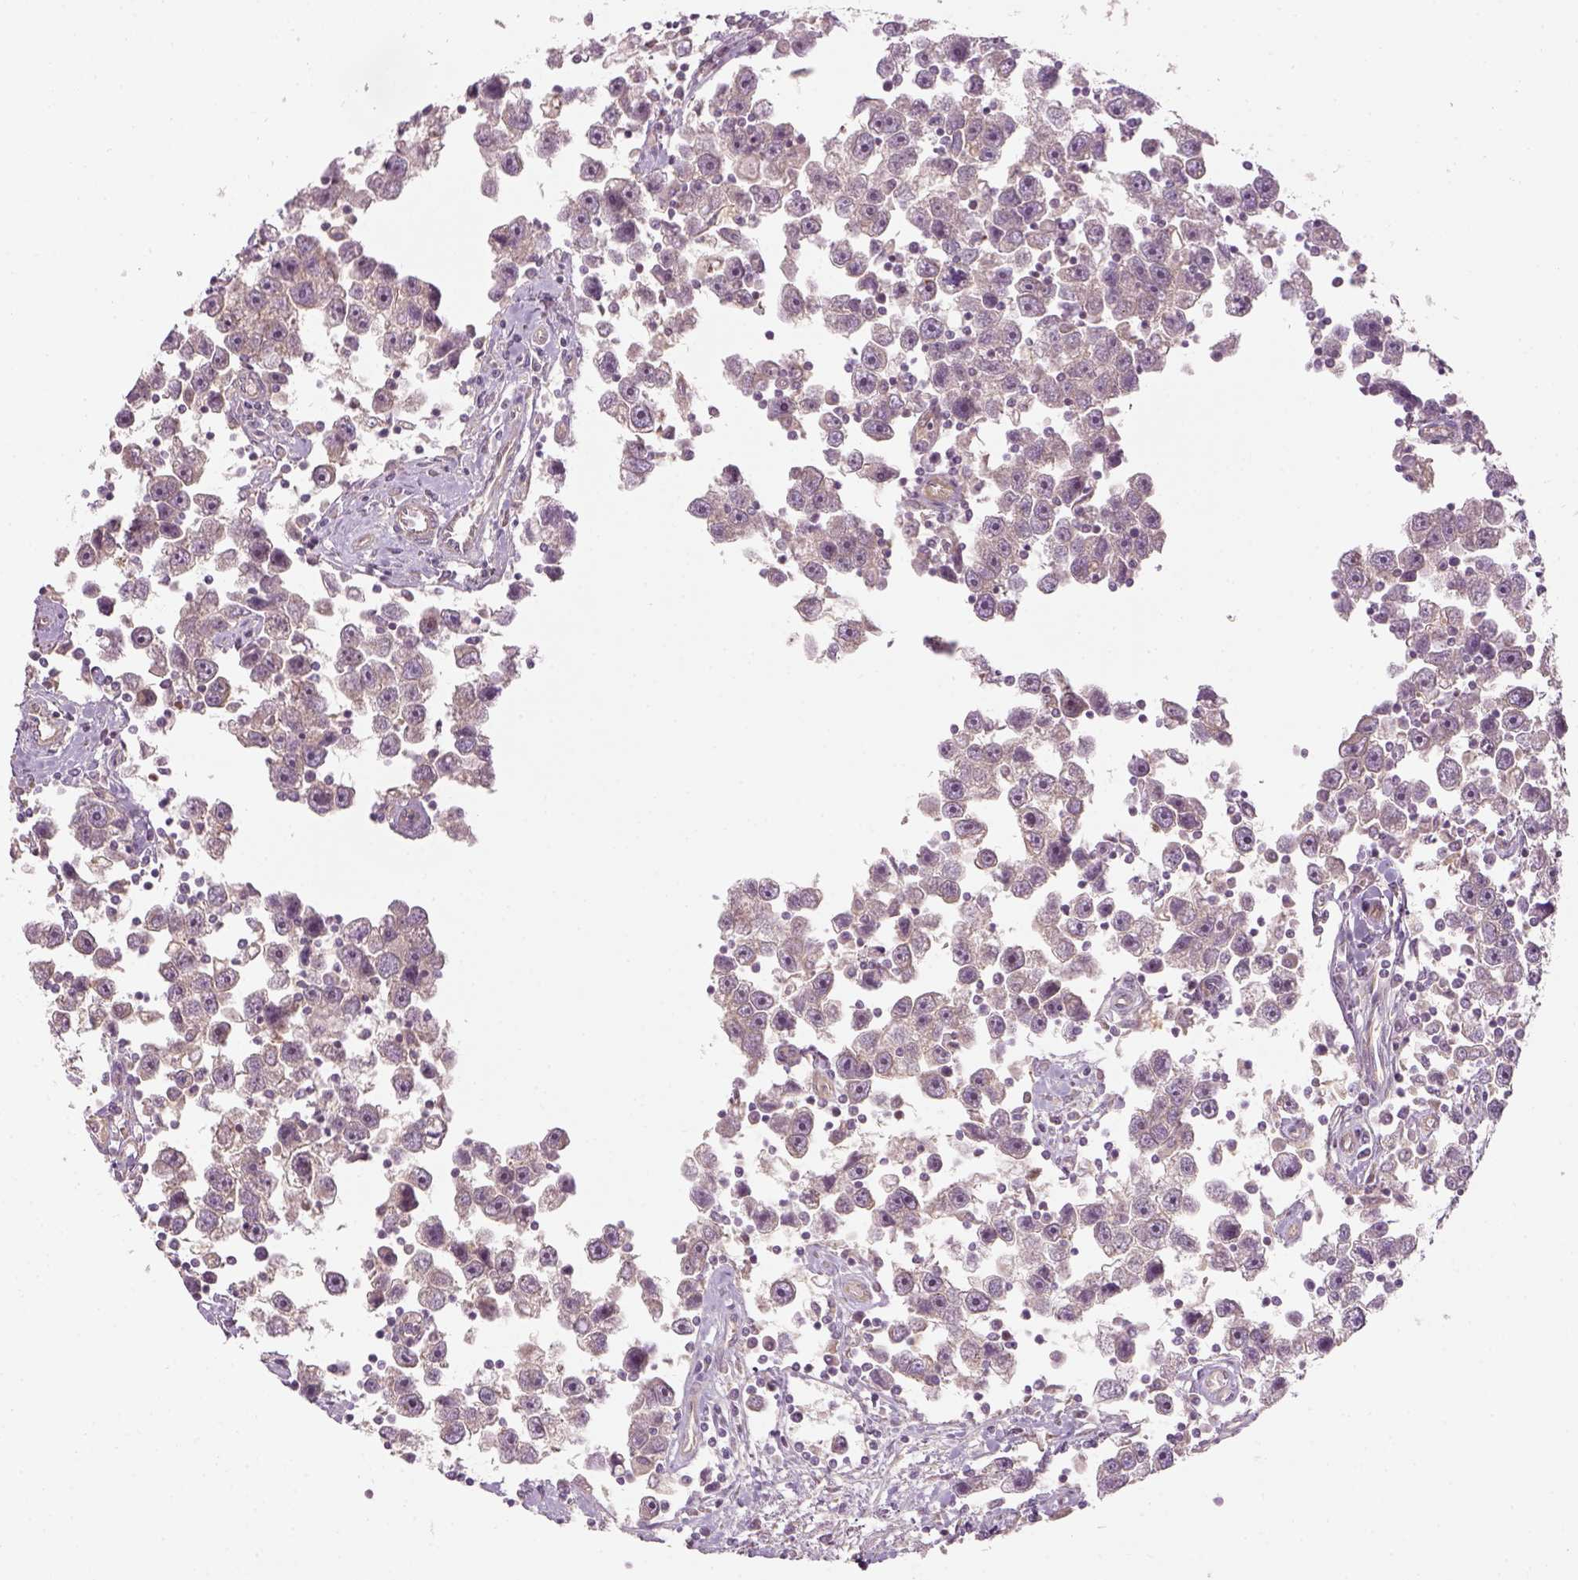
{"staining": {"intensity": "moderate", "quantity": ">75%", "location": "cytoplasmic/membranous"}, "tissue": "testis cancer", "cell_type": "Tumor cells", "image_type": "cancer", "snomed": [{"axis": "morphology", "description": "Seminoma, NOS"}, {"axis": "topography", "description": "Testis"}], "caption": "Seminoma (testis) stained for a protein (brown) exhibits moderate cytoplasmic/membranous positive positivity in about >75% of tumor cells.", "gene": "PAIP1", "patient": {"sex": "male", "age": 30}}